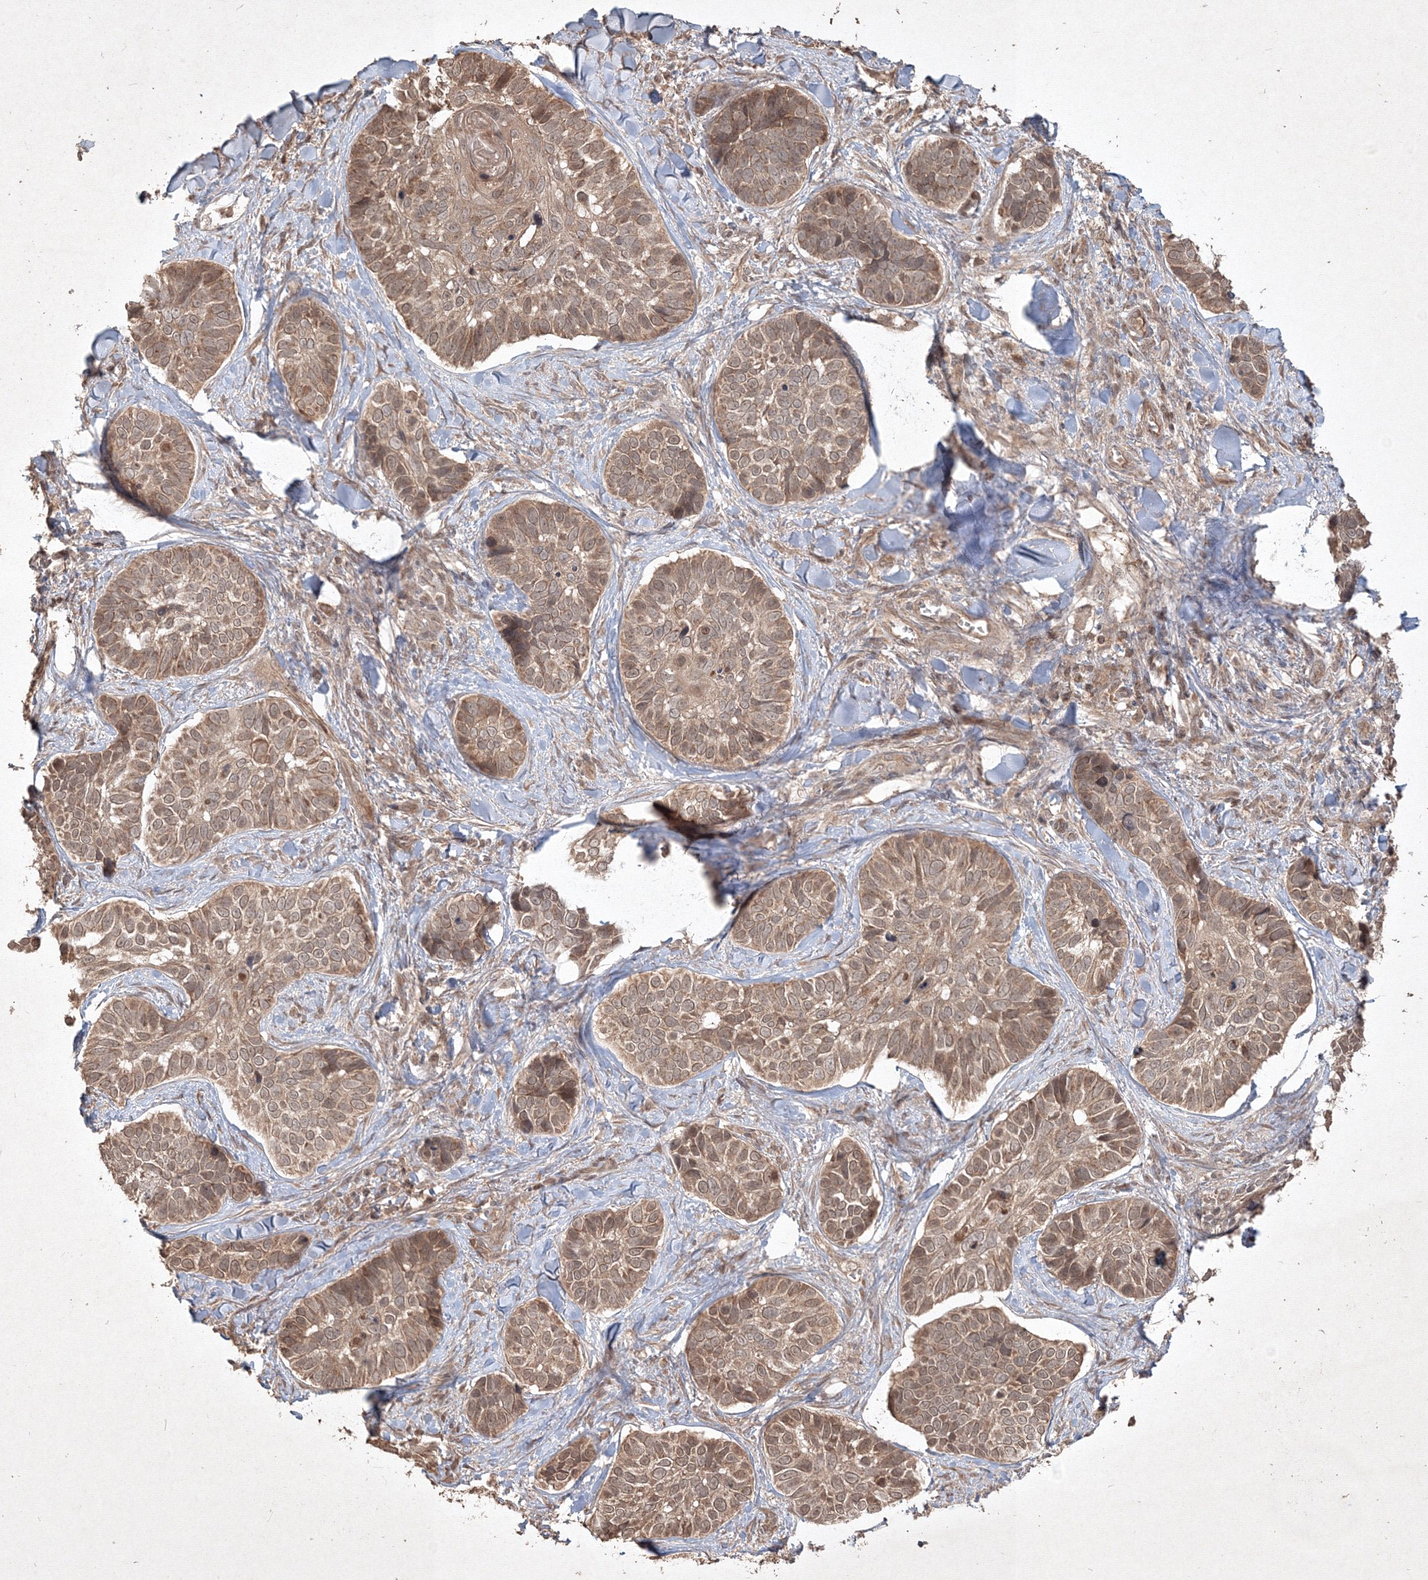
{"staining": {"intensity": "weak", "quantity": ">75%", "location": "cytoplasmic/membranous,nuclear"}, "tissue": "skin cancer", "cell_type": "Tumor cells", "image_type": "cancer", "snomed": [{"axis": "morphology", "description": "Basal cell carcinoma"}, {"axis": "topography", "description": "Skin"}], "caption": "Protein staining of skin cancer tissue demonstrates weak cytoplasmic/membranous and nuclear positivity in about >75% of tumor cells. (Stains: DAB (3,3'-diaminobenzidine) in brown, nuclei in blue, Microscopy: brightfield microscopy at high magnification).", "gene": "PELI3", "patient": {"sex": "male", "age": 62}}